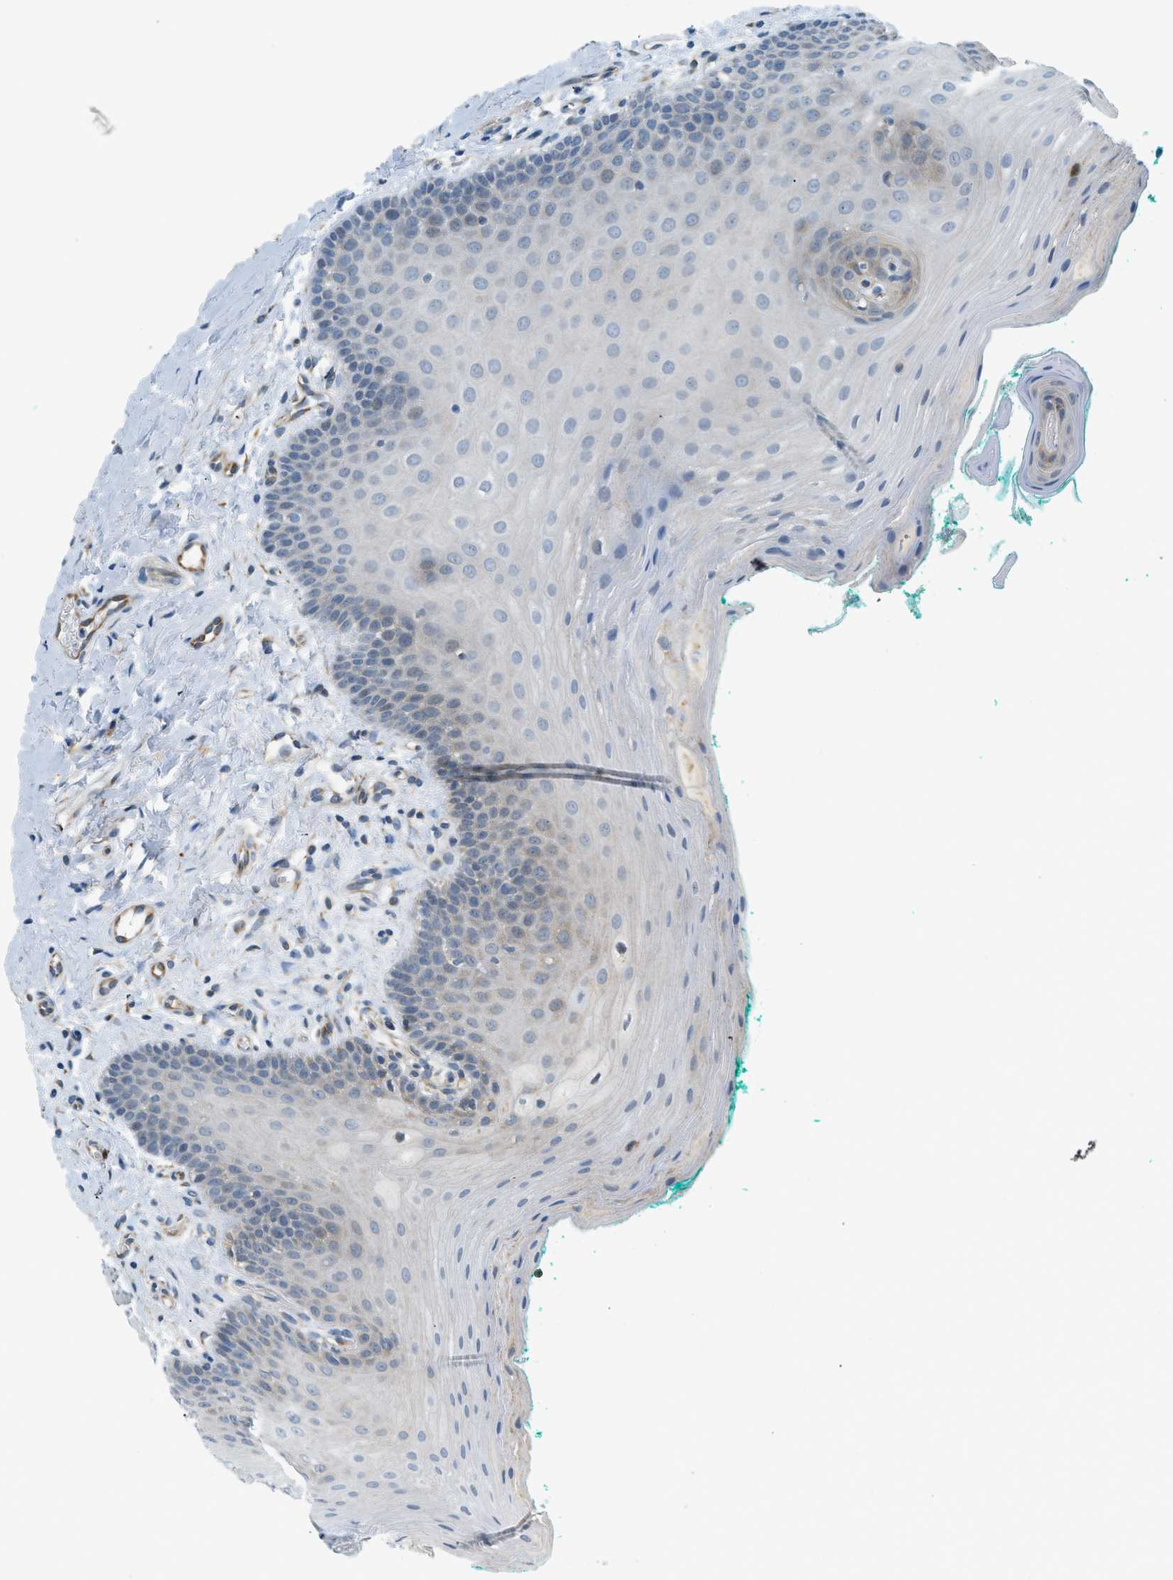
{"staining": {"intensity": "negative", "quantity": "none", "location": "none"}, "tissue": "oral mucosa", "cell_type": "Squamous epithelial cells", "image_type": "normal", "snomed": [{"axis": "morphology", "description": "Normal tissue, NOS"}, {"axis": "topography", "description": "Oral tissue"}], "caption": "High magnification brightfield microscopy of unremarkable oral mucosa stained with DAB (3,3'-diaminobenzidine) (brown) and counterstained with hematoxylin (blue): squamous epithelial cells show no significant expression. Brightfield microscopy of immunohistochemistry (IHC) stained with DAB (brown) and hematoxylin (blue), captured at high magnification.", "gene": "PIGG", "patient": {"sex": "male", "age": 58}}